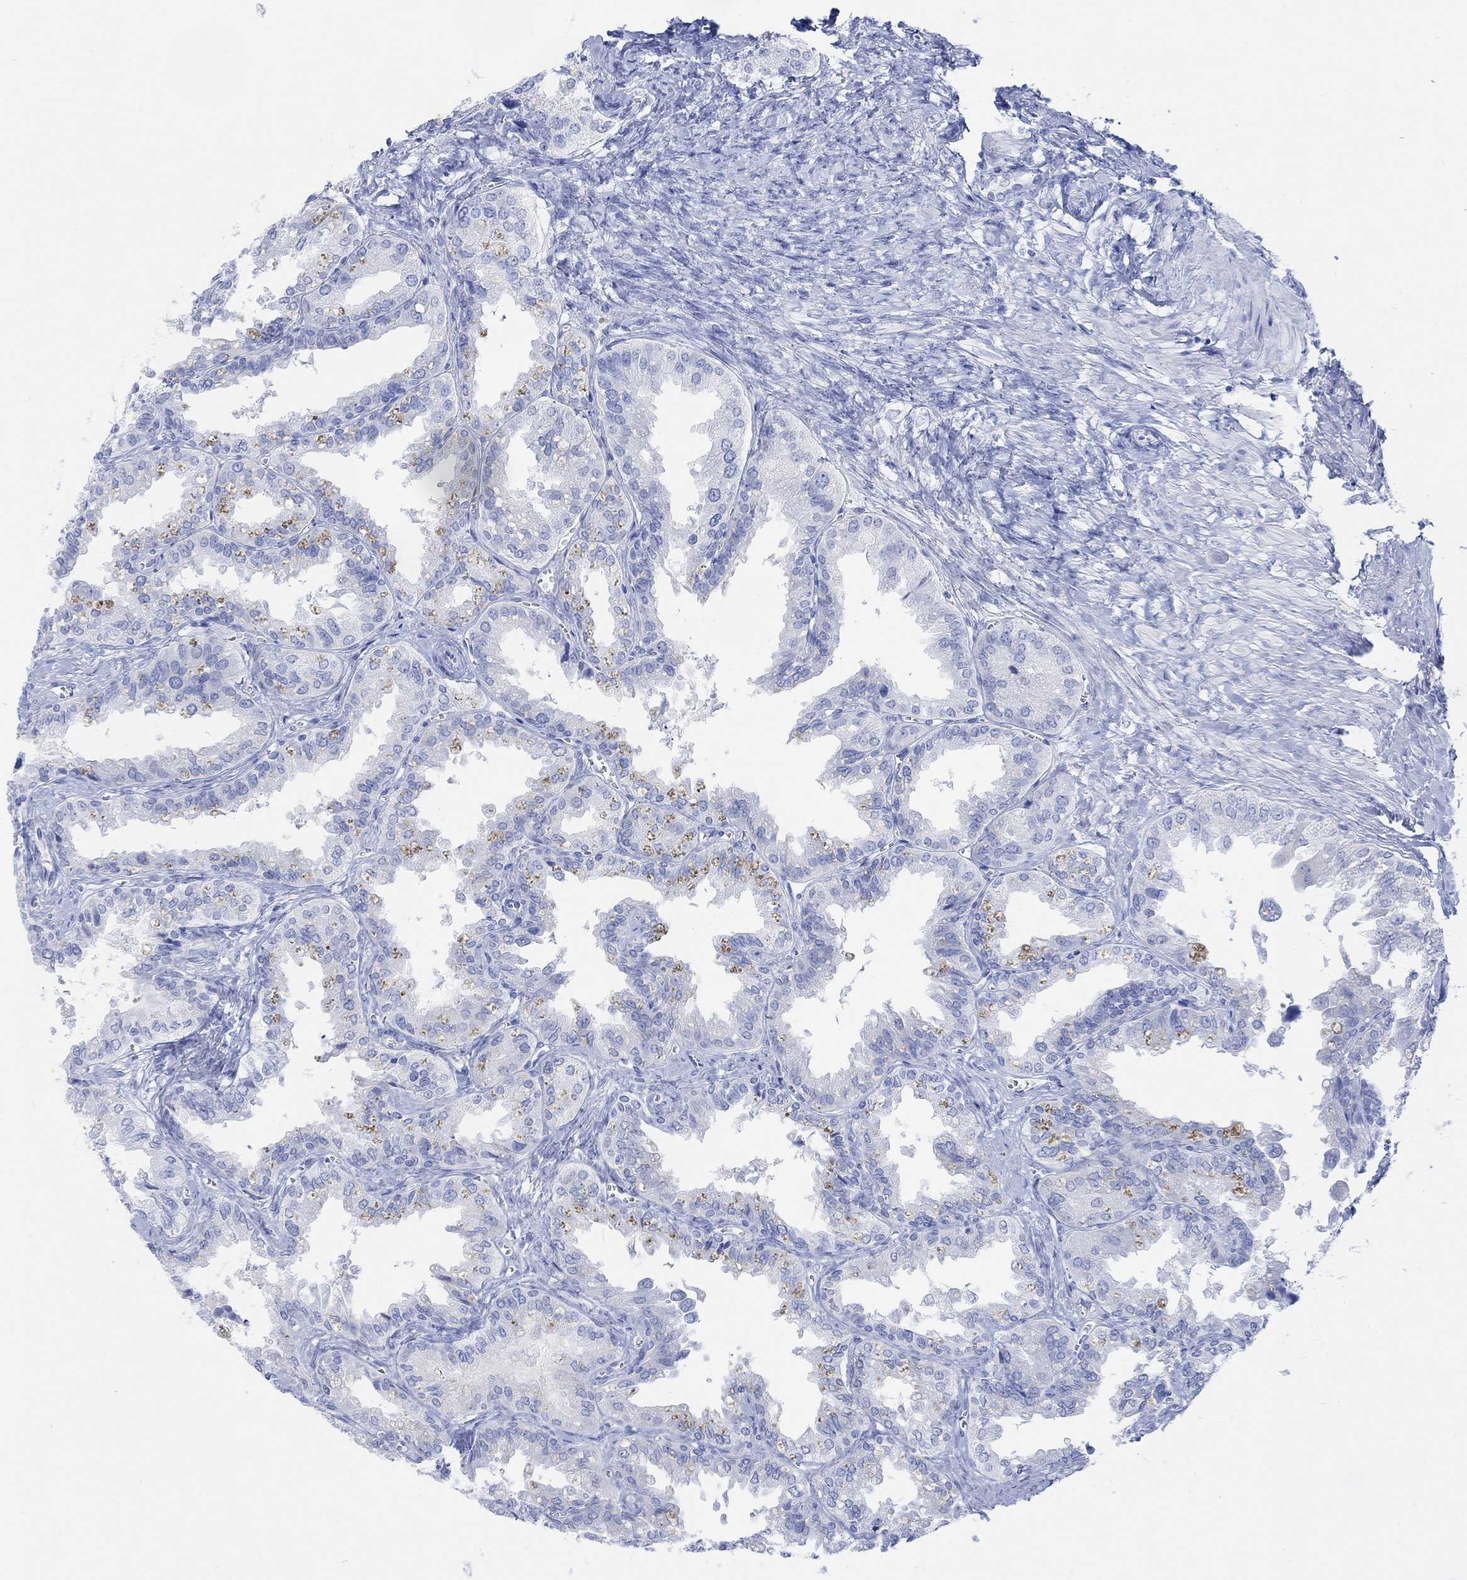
{"staining": {"intensity": "negative", "quantity": "none", "location": "none"}, "tissue": "seminal vesicle", "cell_type": "Glandular cells", "image_type": "normal", "snomed": [{"axis": "morphology", "description": "Normal tissue, NOS"}, {"axis": "topography", "description": "Seminal veicle"}], "caption": "Immunohistochemistry (IHC) image of unremarkable seminal vesicle: human seminal vesicle stained with DAB (3,3'-diaminobenzidine) demonstrates no significant protein positivity in glandular cells.", "gene": "GNG13", "patient": {"sex": "male", "age": 67}}